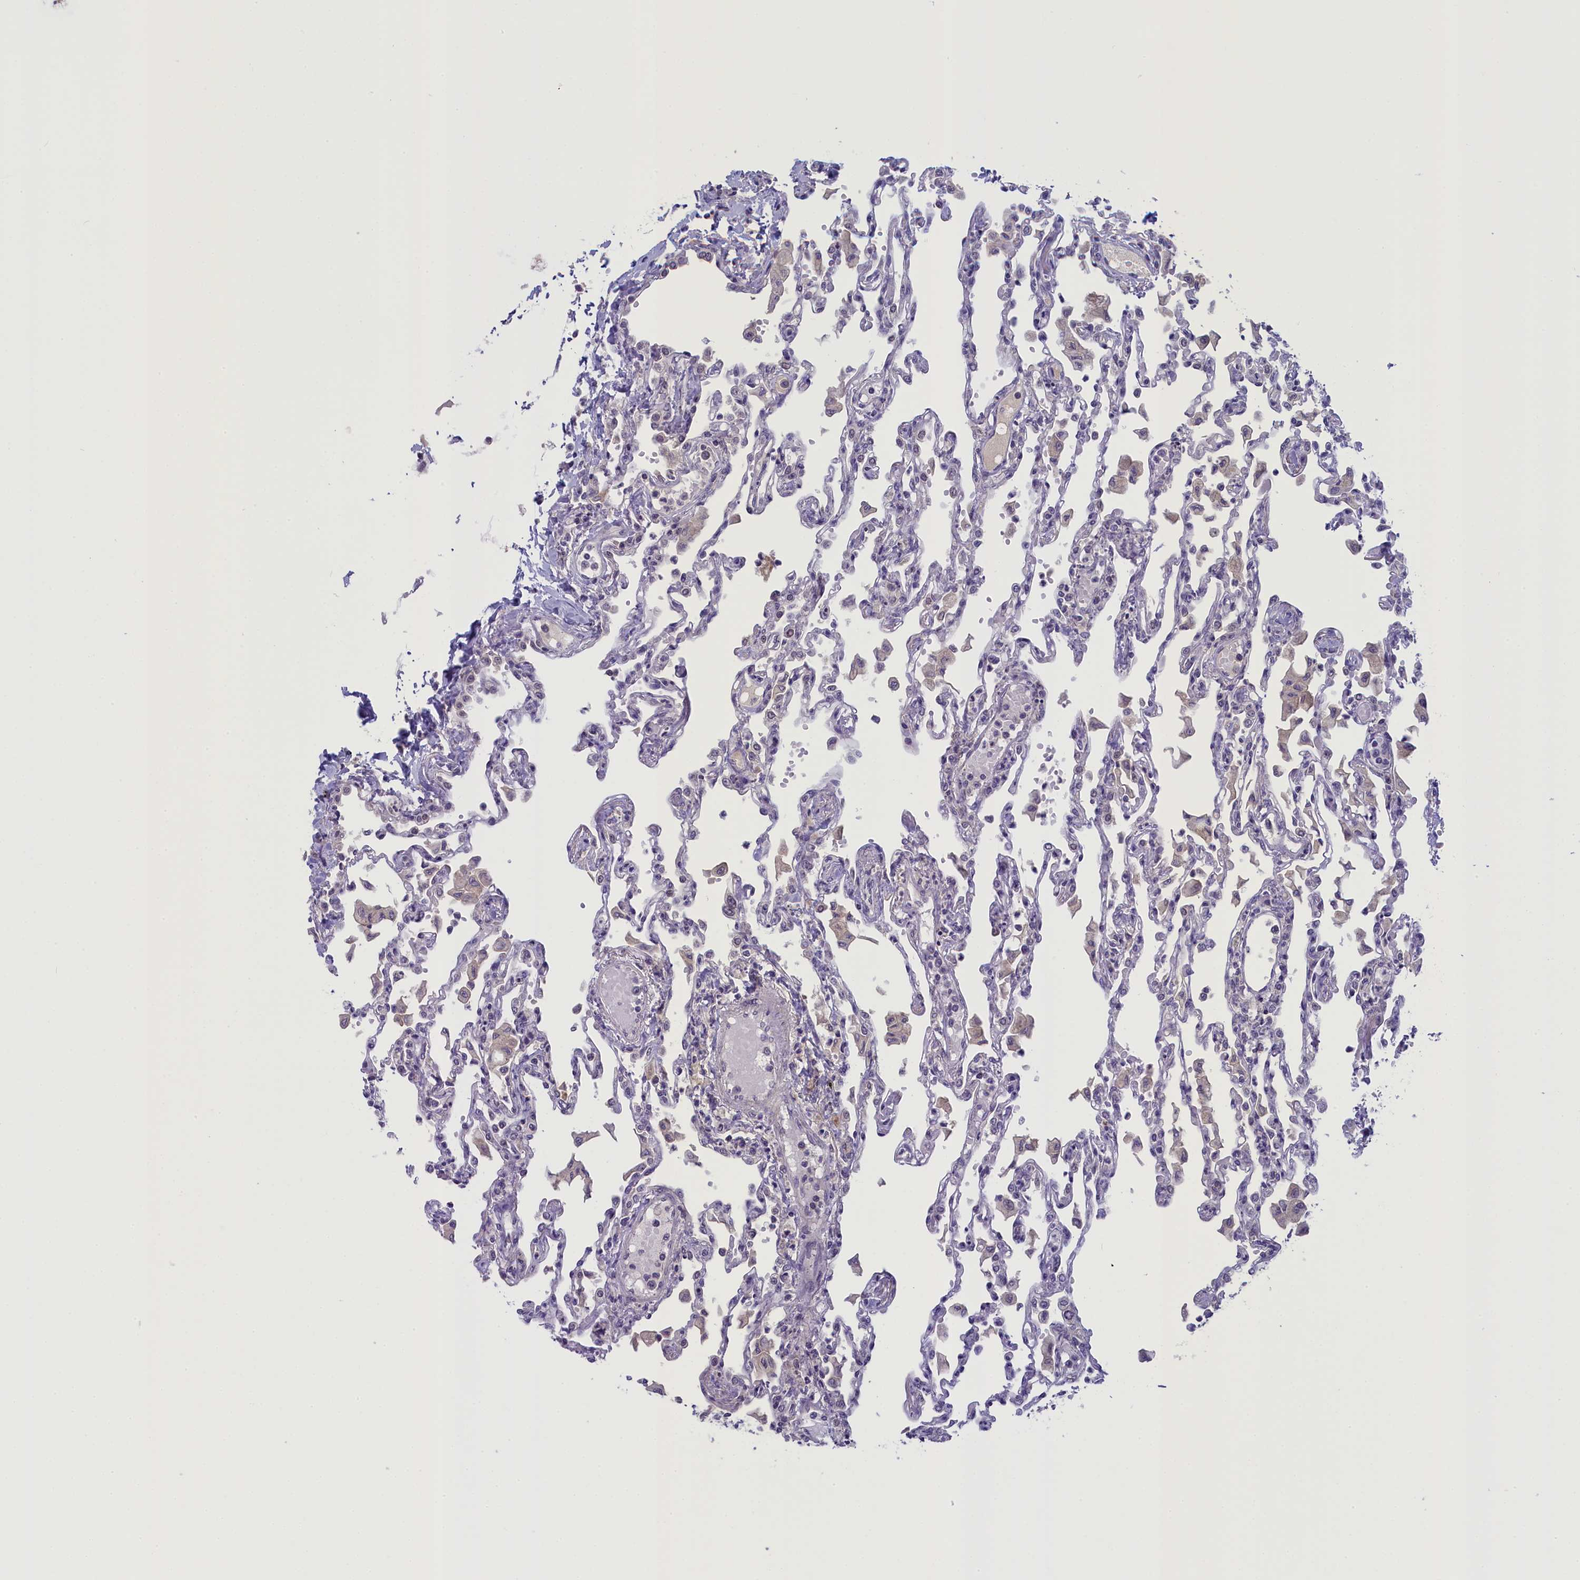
{"staining": {"intensity": "negative", "quantity": "none", "location": "none"}, "tissue": "lung", "cell_type": "Alveolar cells", "image_type": "normal", "snomed": [{"axis": "morphology", "description": "Normal tissue, NOS"}, {"axis": "topography", "description": "Bronchus"}, {"axis": "topography", "description": "Lung"}], "caption": "DAB immunohistochemical staining of benign lung reveals no significant positivity in alveolar cells.", "gene": "CRAMP1", "patient": {"sex": "female", "age": 49}}